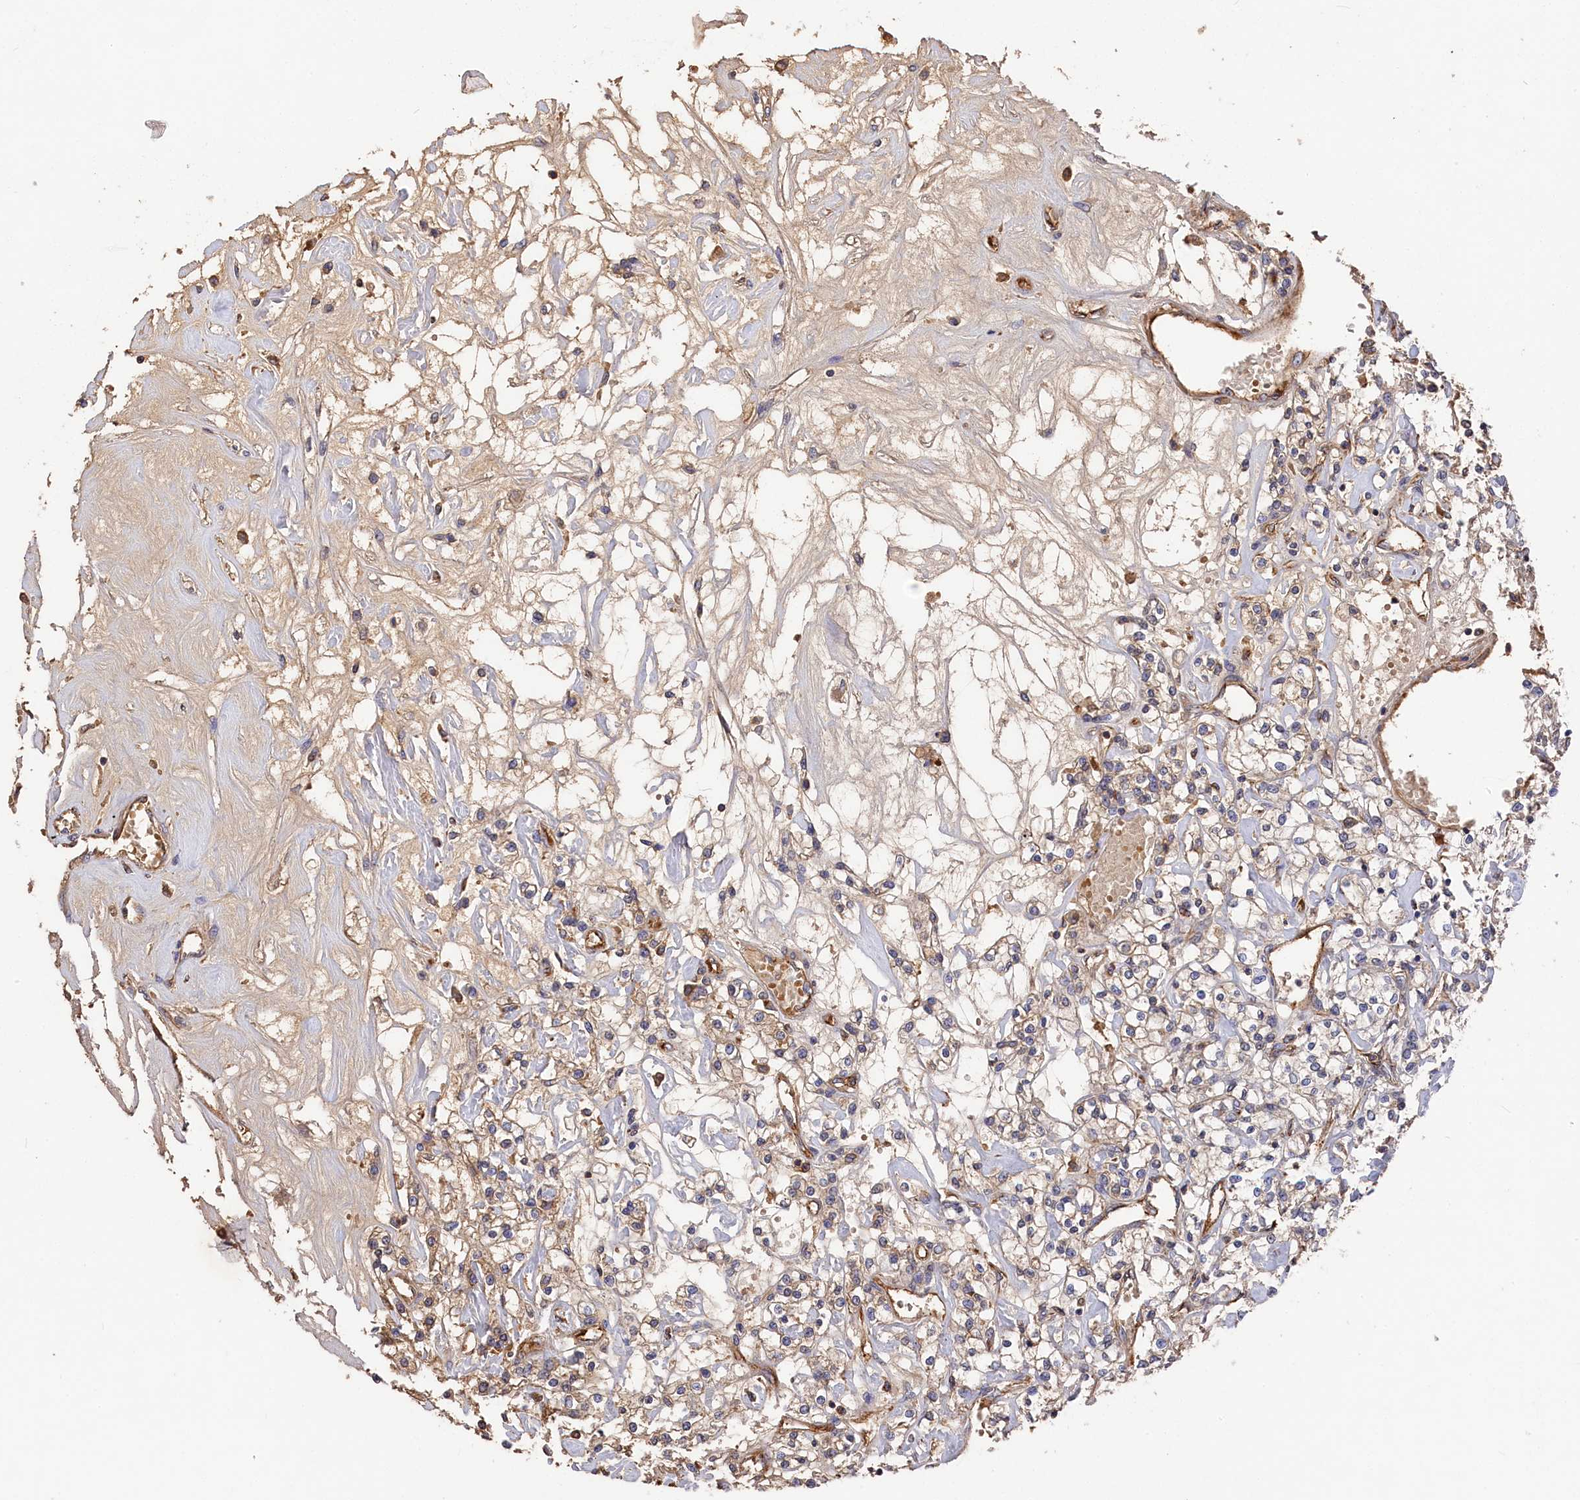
{"staining": {"intensity": "weak", "quantity": "25%-75%", "location": "cytoplasmic/membranous"}, "tissue": "renal cancer", "cell_type": "Tumor cells", "image_type": "cancer", "snomed": [{"axis": "morphology", "description": "Adenocarcinoma, NOS"}, {"axis": "topography", "description": "Kidney"}], "caption": "Human renal cancer (adenocarcinoma) stained for a protein (brown) shows weak cytoplasmic/membranous positive expression in approximately 25%-75% of tumor cells.", "gene": "DHRS11", "patient": {"sex": "female", "age": 59}}